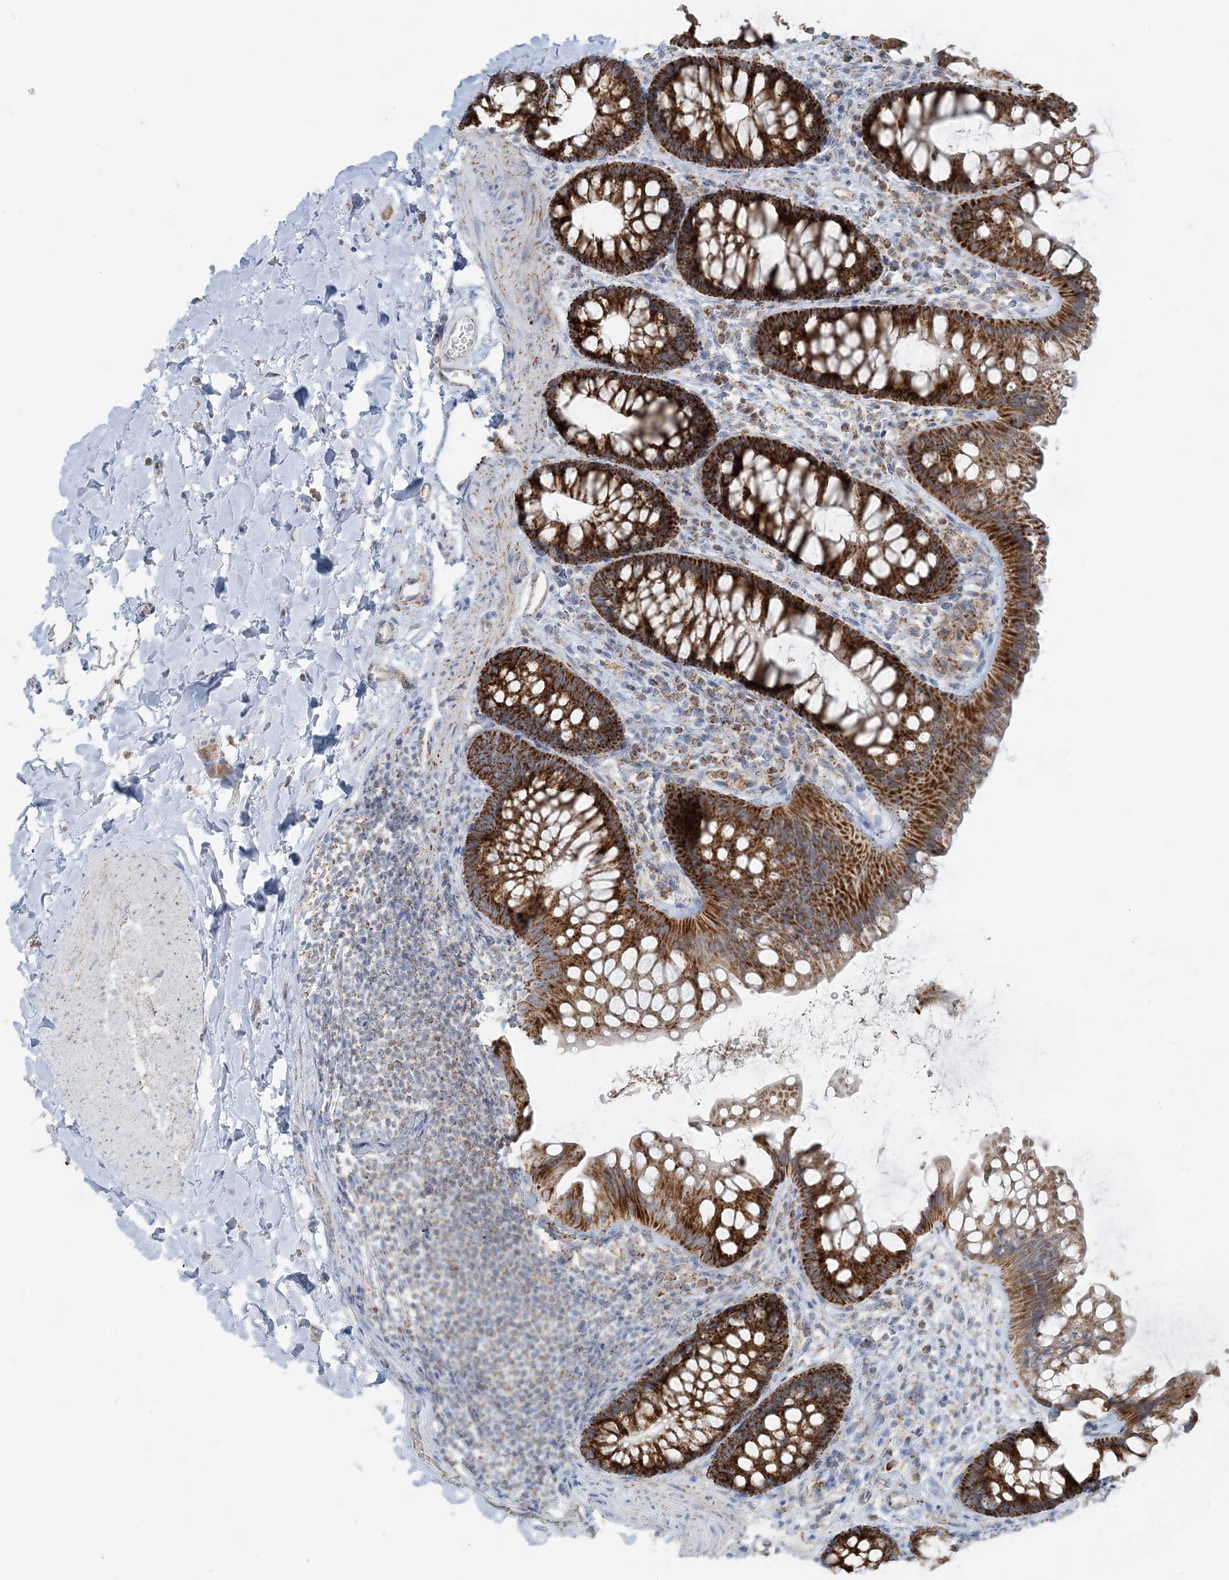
{"staining": {"intensity": "negative", "quantity": "none", "location": "none"}, "tissue": "colon", "cell_type": "Endothelial cells", "image_type": "normal", "snomed": [{"axis": "morphology", "description": "Normal tissue, NOS"}, {"axis": "topography", "description": "Colon"}], "caption": "Endothelial cells show no significant protein staining in normal colon. Brightfield microscopy of immunohistochemistry stained with DAB (brown) and hematoxylin (blue), captured at high magnification.", "gene": "PCCB", "patient": {"sex": "female", "age": 62}}